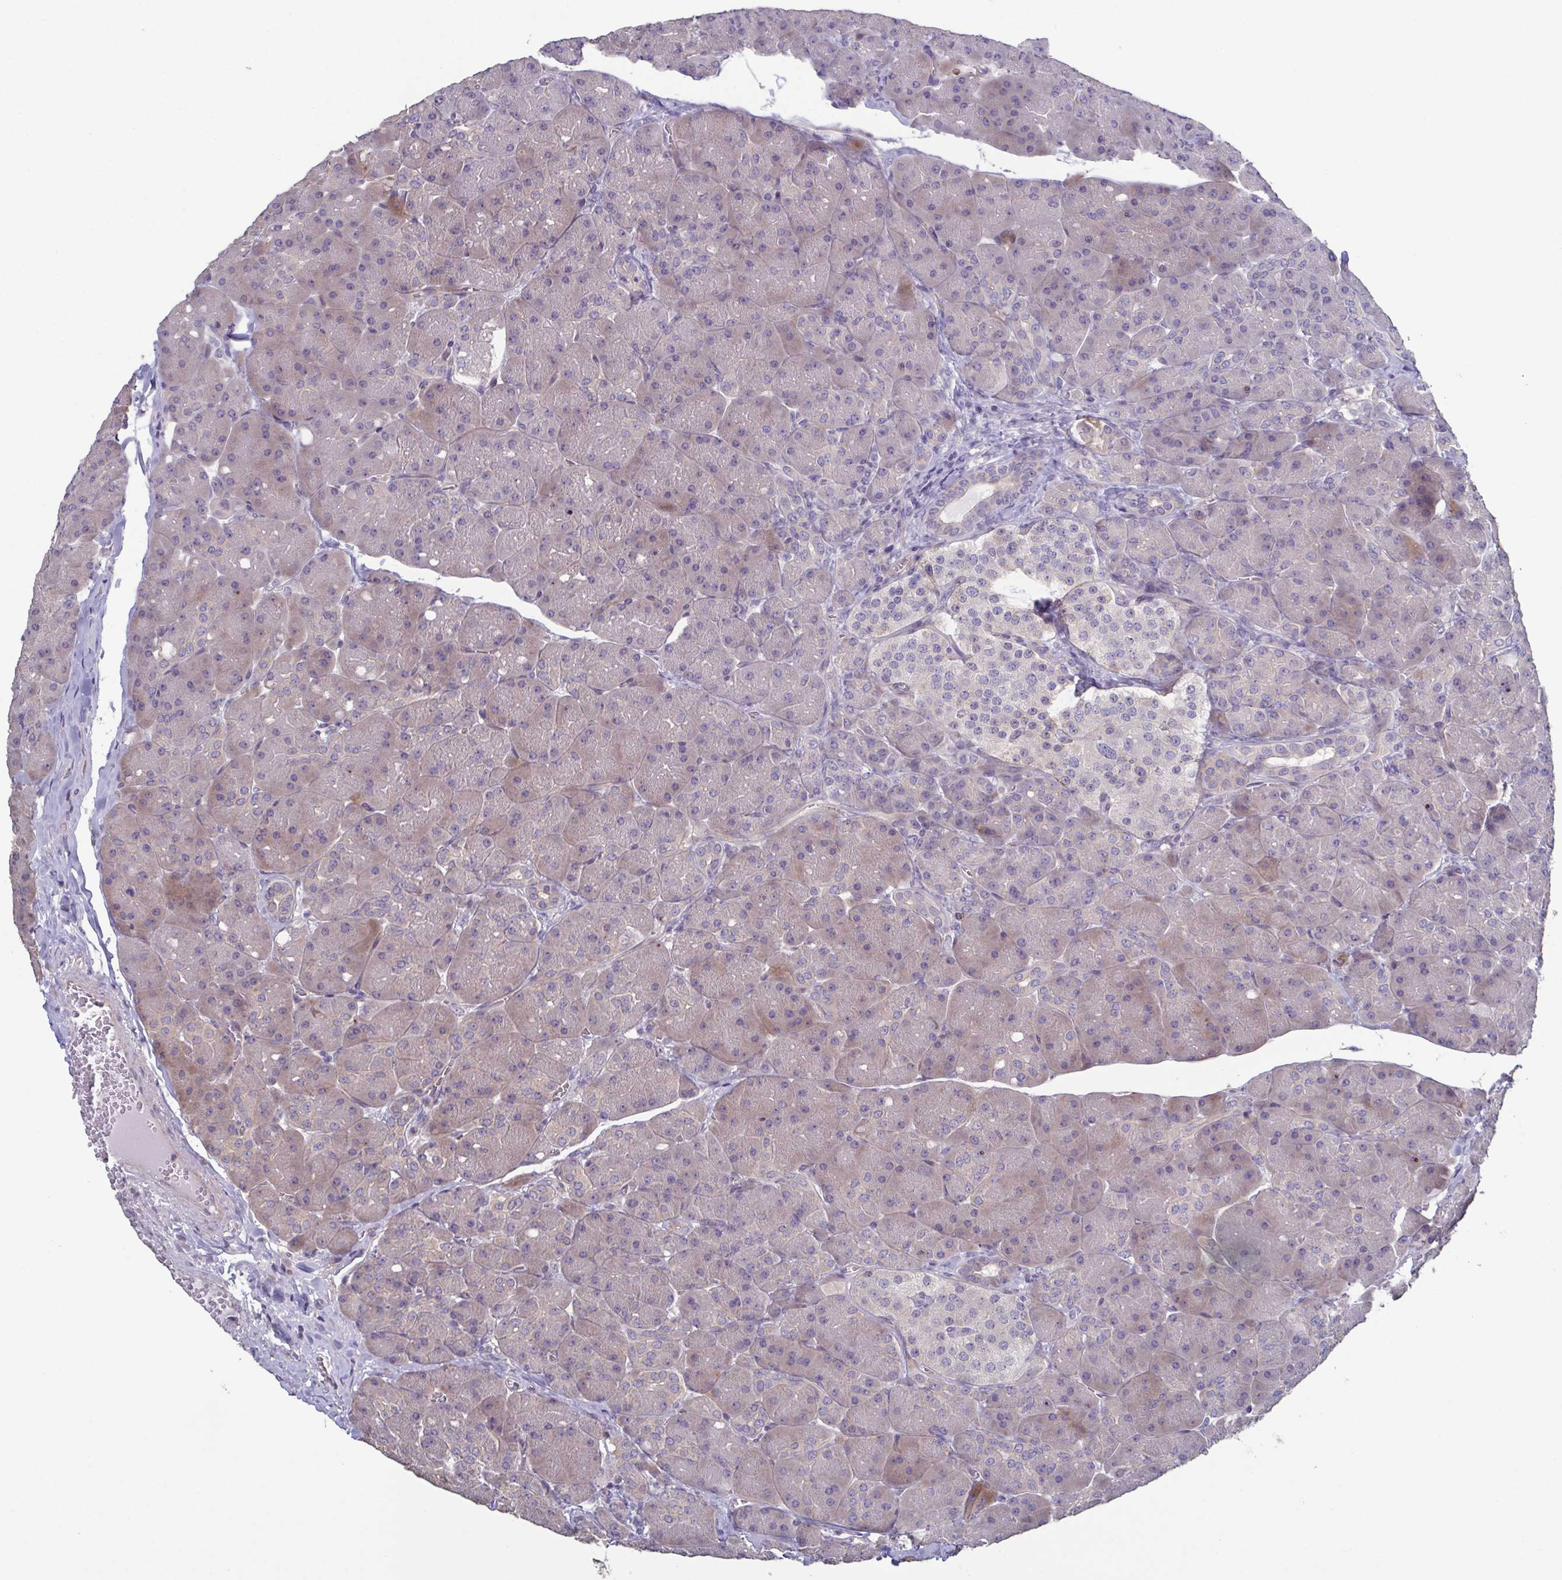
{"staining": {"intensity": "weak", "quantity": "25%-75%", "location": "cytoplasmic/membranous"}, "tissue": "pancreas", "cell_type": "Exocrine glandular cells", "image_type": "normal", "snomed": [{"axis": "morphology", "description": "Normal tissue, NOS"}, {"axis": "topography", "description": "Pancreas"}], "caption": "Protein staining of benign pancreas shows weak cytoplasmic/membranous expression in approximately 25%-75% of exocrine glandular cells.", "gene": "GLDC", "patient": {"sex": "male", "age": 55}}